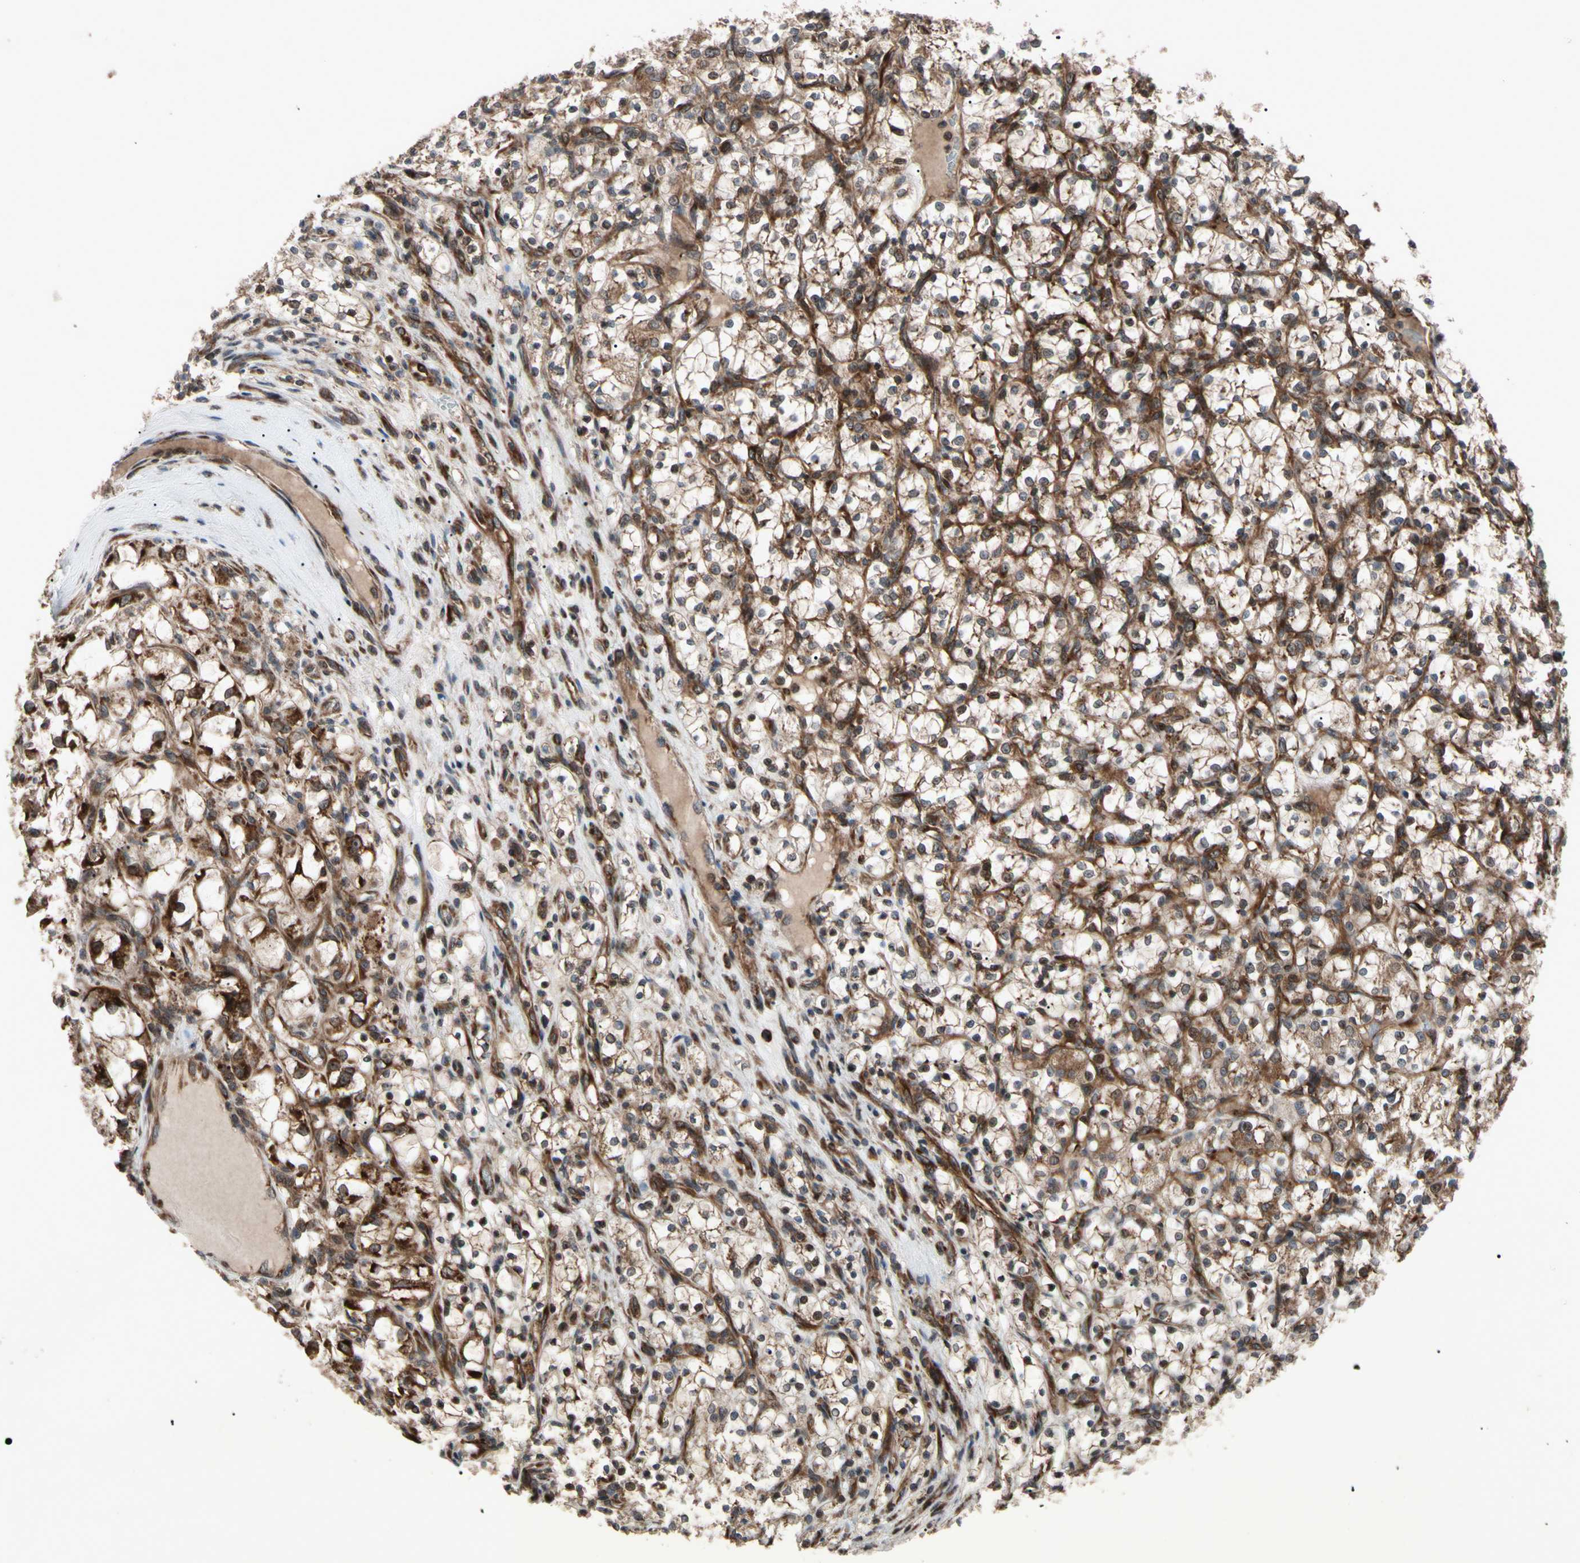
{"staining": {"intensity": "moderate", "quantity": ">75%", "location": "cytoplasmic/membranous"}, "tissue": "renal cancer", "cell_type": "Tumor cells", "image_type": "cancer", "snomed": [{"axis": "morphology", "description": "Adenocarcinoma, NOS"}, {"axis": "topography", "description": "Kidney"}], "caption": "Renal adenocarcinoma stained for a protein displays moderate cytoplasmic/membranous positivity in tumor cells.", "gene": "GUCY1B1", "patient": {"sex": "female", "age": 69}}